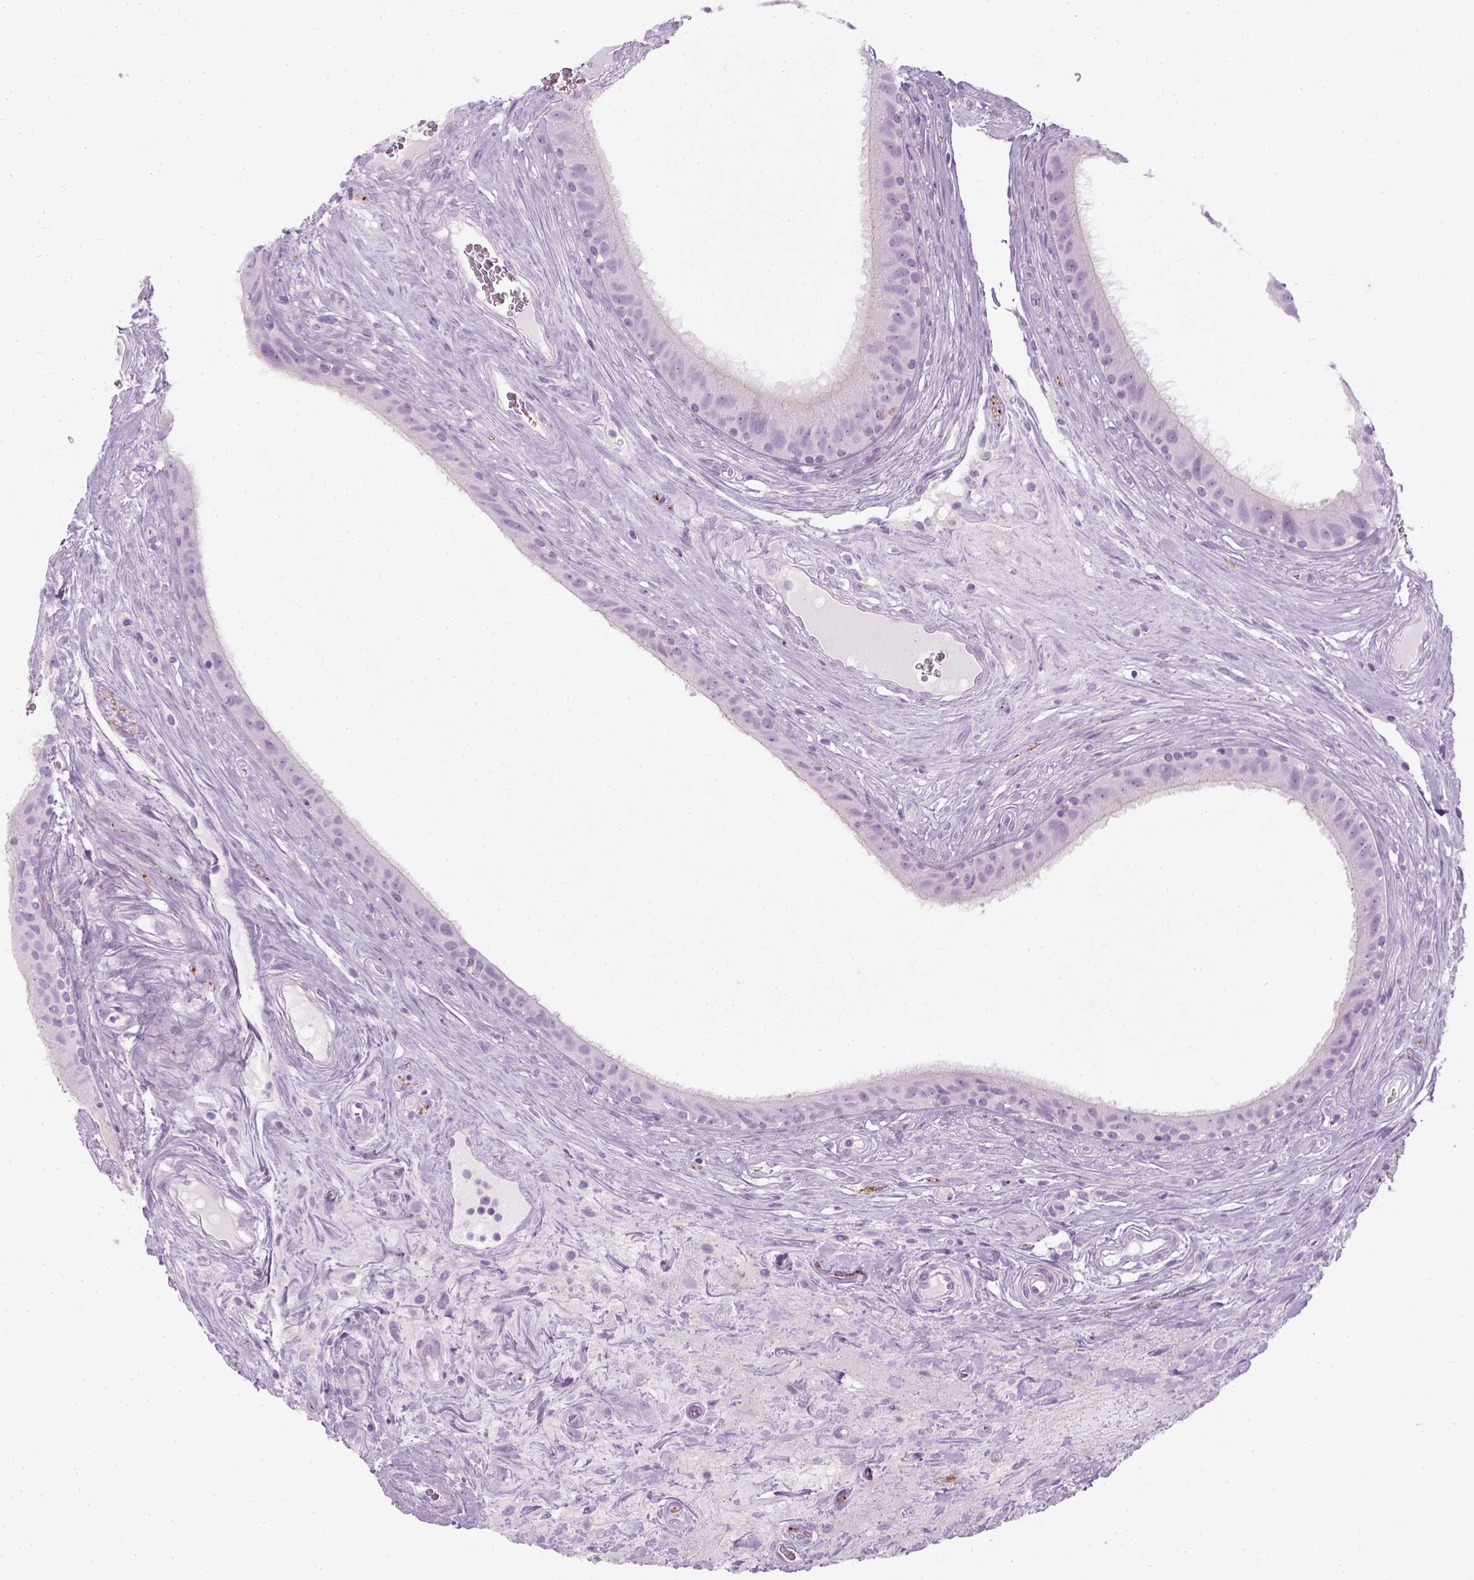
{"staining": {"intensity": "negative", "quantity": "none", "location": "none"}, "tissue": "epididymis", "cell_type": "Glandular cells", "image_type": "normal", "snomed": [{"axis": "morphology", "description": "Normal tissue, NOS"}, {"axis": "topography", "description": "Epididymis"}], "caption": "Protein analysis of normal epididymis displays no significant positivity in glandular cells. (Stains: DAB immunohistochemistry (IHC) with hematoxylin counter stain, Microscopy: brightfield microscopy at high magnification).", "gene": "TH", "patient": {"sex": "male", "age": 59}}